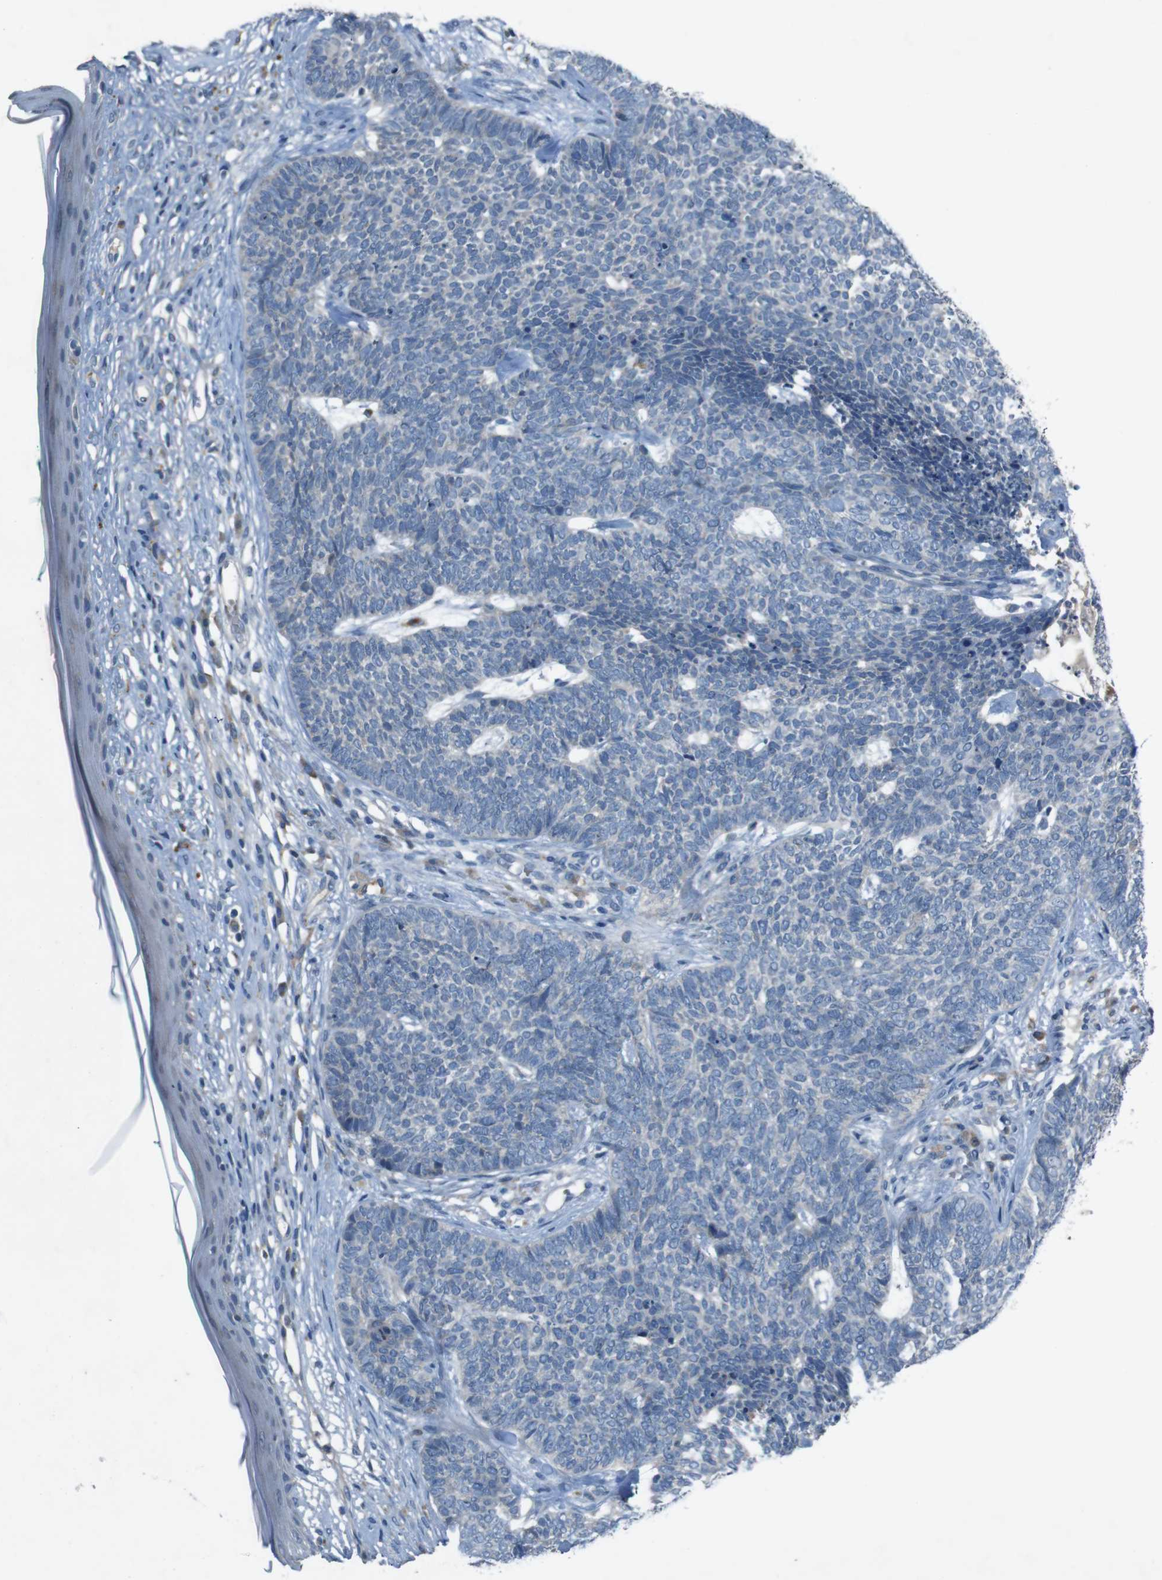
{"staining": {"intensity": "negative", "quantity": "none", "location": "none"}, "tissue": "skin cancer", "cell_type": "Tumor cells", "image_type": "cancer", "snomed": [{"axis": "morphology", "description": "Basal cell carcinoma"}, {"axis": "topography", "description": "Skin"}], "caption": "Human basal cell carcinoma (skin) stained for a protein using immunohistochemistry (IHC) shows no positivity in tumor cells.", "gene": "MOGAT3", "patient": {"sex": "female", "age": 84}}